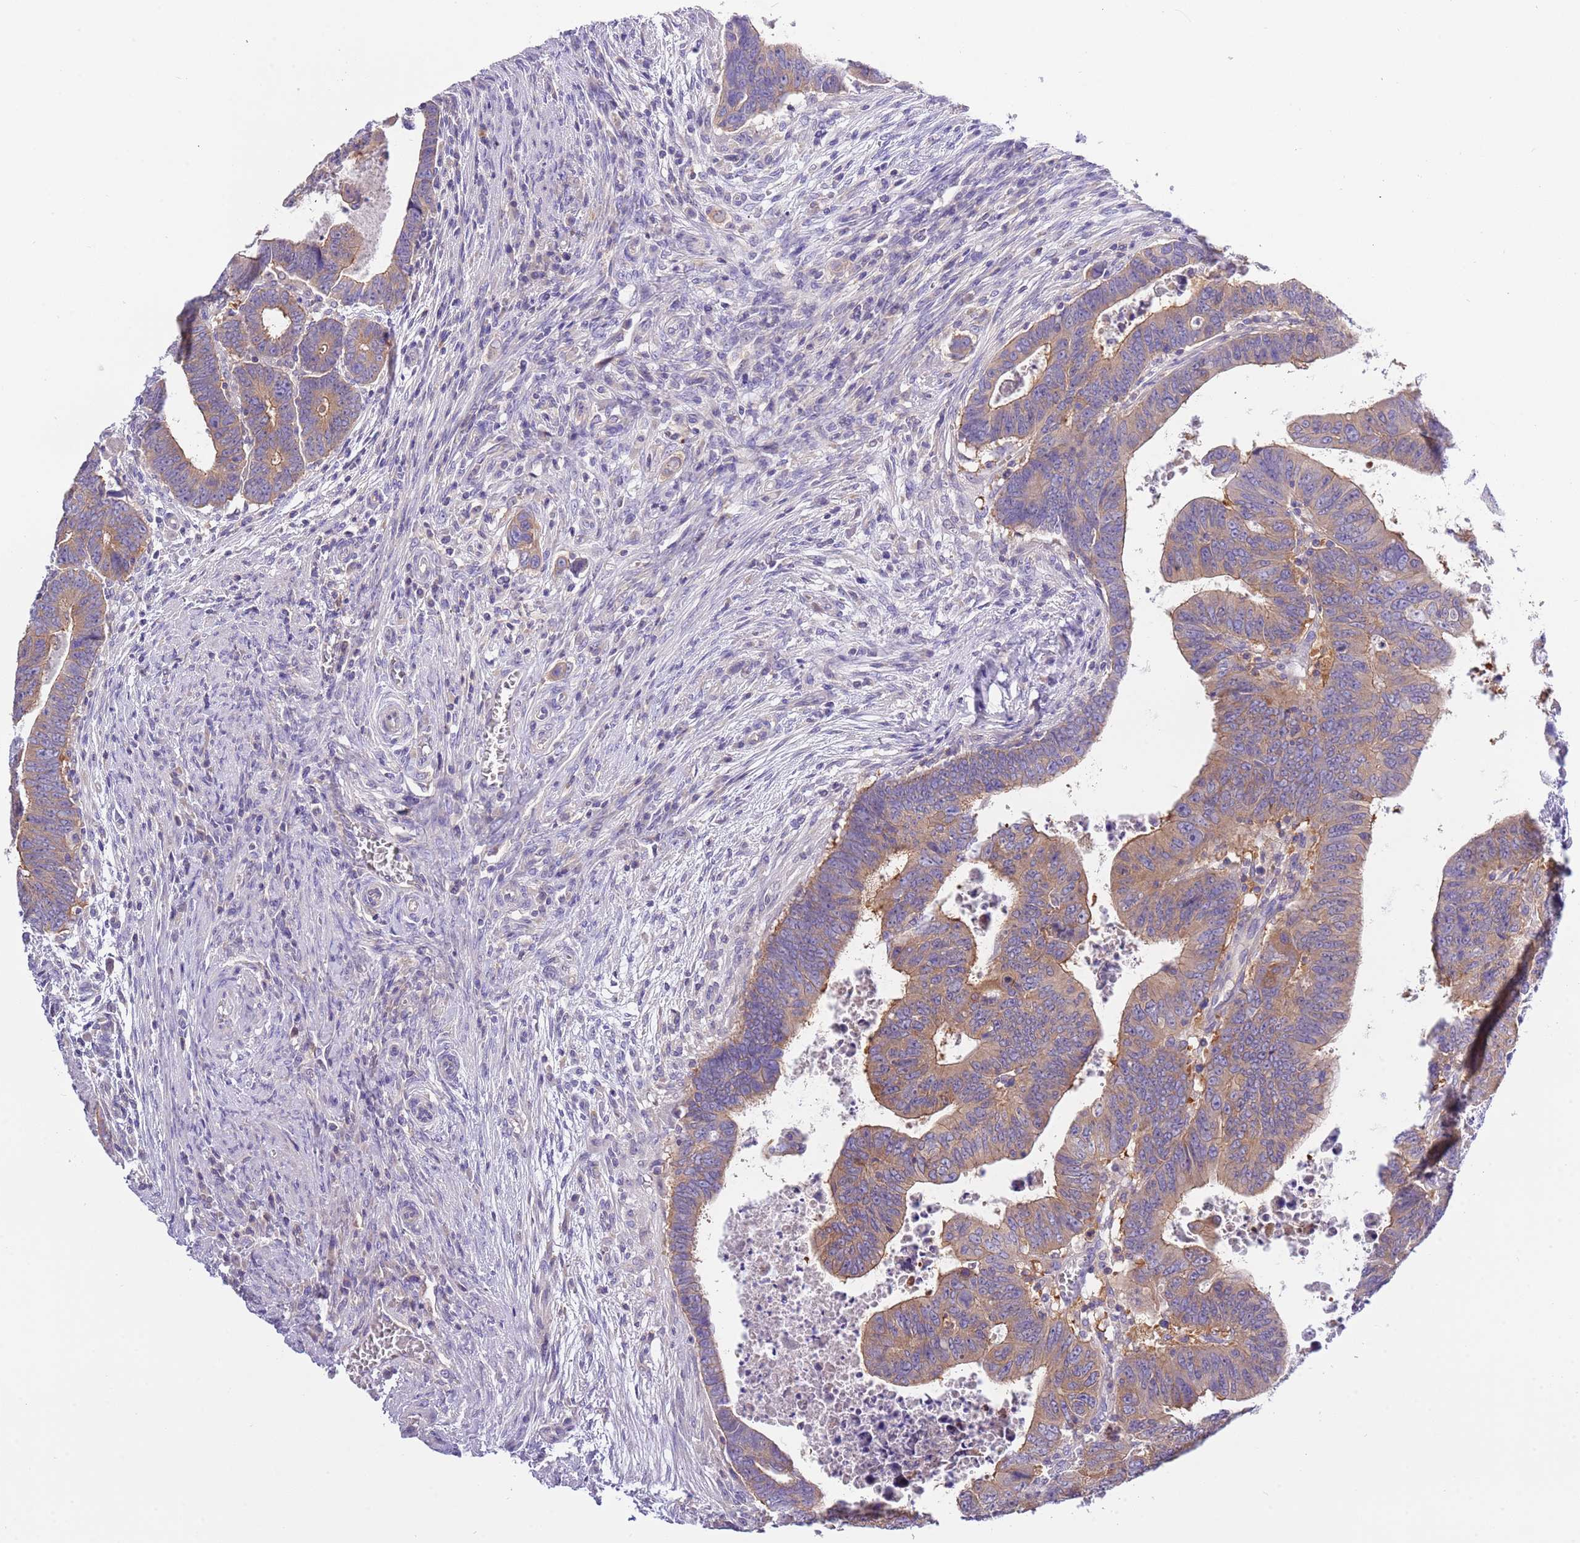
{"staining": {"intensity": "moderate", "quantity": ">75%", "location": "cytoplasmic/membranous"}, "tissue": "colorectal cancer", "cell_type": "Tumor cells", "image_type": "cancer", "snomed": [{"axis": "morphology", "description": "Normal tissue, NOS"}, {"axis": "morphology", "description": "Adenocarcinoma, NOS"}, {"axis": "topography", "description": "Rectum"}], "caption": "A brown stain shows moderate cytoplasmic/membranous positivity of a protein in colorectal cancer (adenocarcinoma) tumor cells. The staining was performed using DAB (3,3'-diaminobenzidine), with brown indicating positive protein expression. Nuclei are stained blue with hematoxylin.", "gene": "STIP1", "patient": {"sex": "female", "age": 65}}